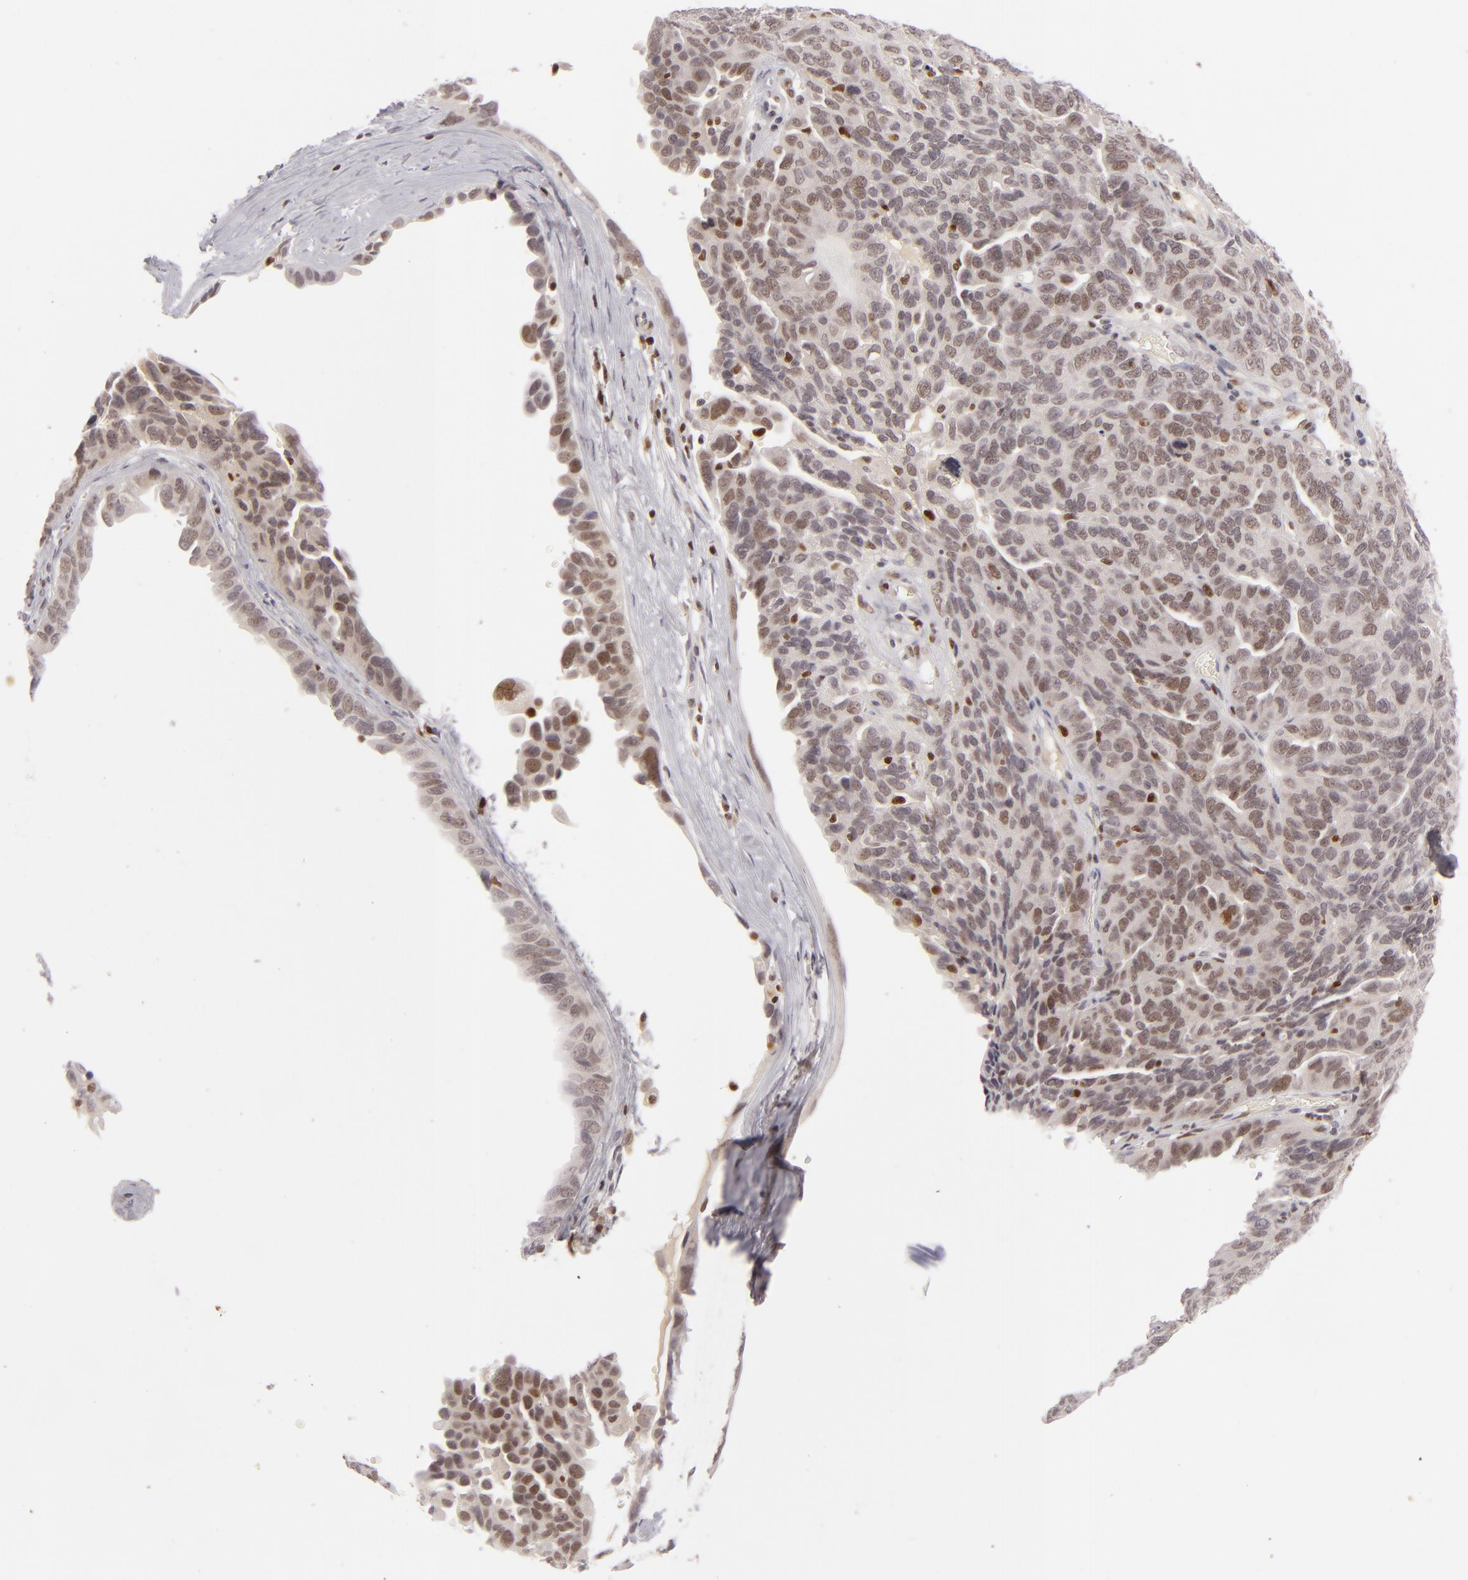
{"staining": {"intensity": "moderate", "quantity": "<25%", "location": "nuclear"}, "tissue": "ovarian cancer", "cell_type": "Tumor cells", "image_type": "cancer", "snomed": [{"axis": "morphology", "description": "Cystadenocarcinoma, serous, NOS"}, {"axis": "topography", "description": "Ovary"}], "caption": "Ovarian cancer stained with immunohistochemistry (IHC) displays moderate nuclear positivity in approximately <25% of tumor cells.", "gene": "FEN1", "patient": {"sex": "female", "age": 64}}